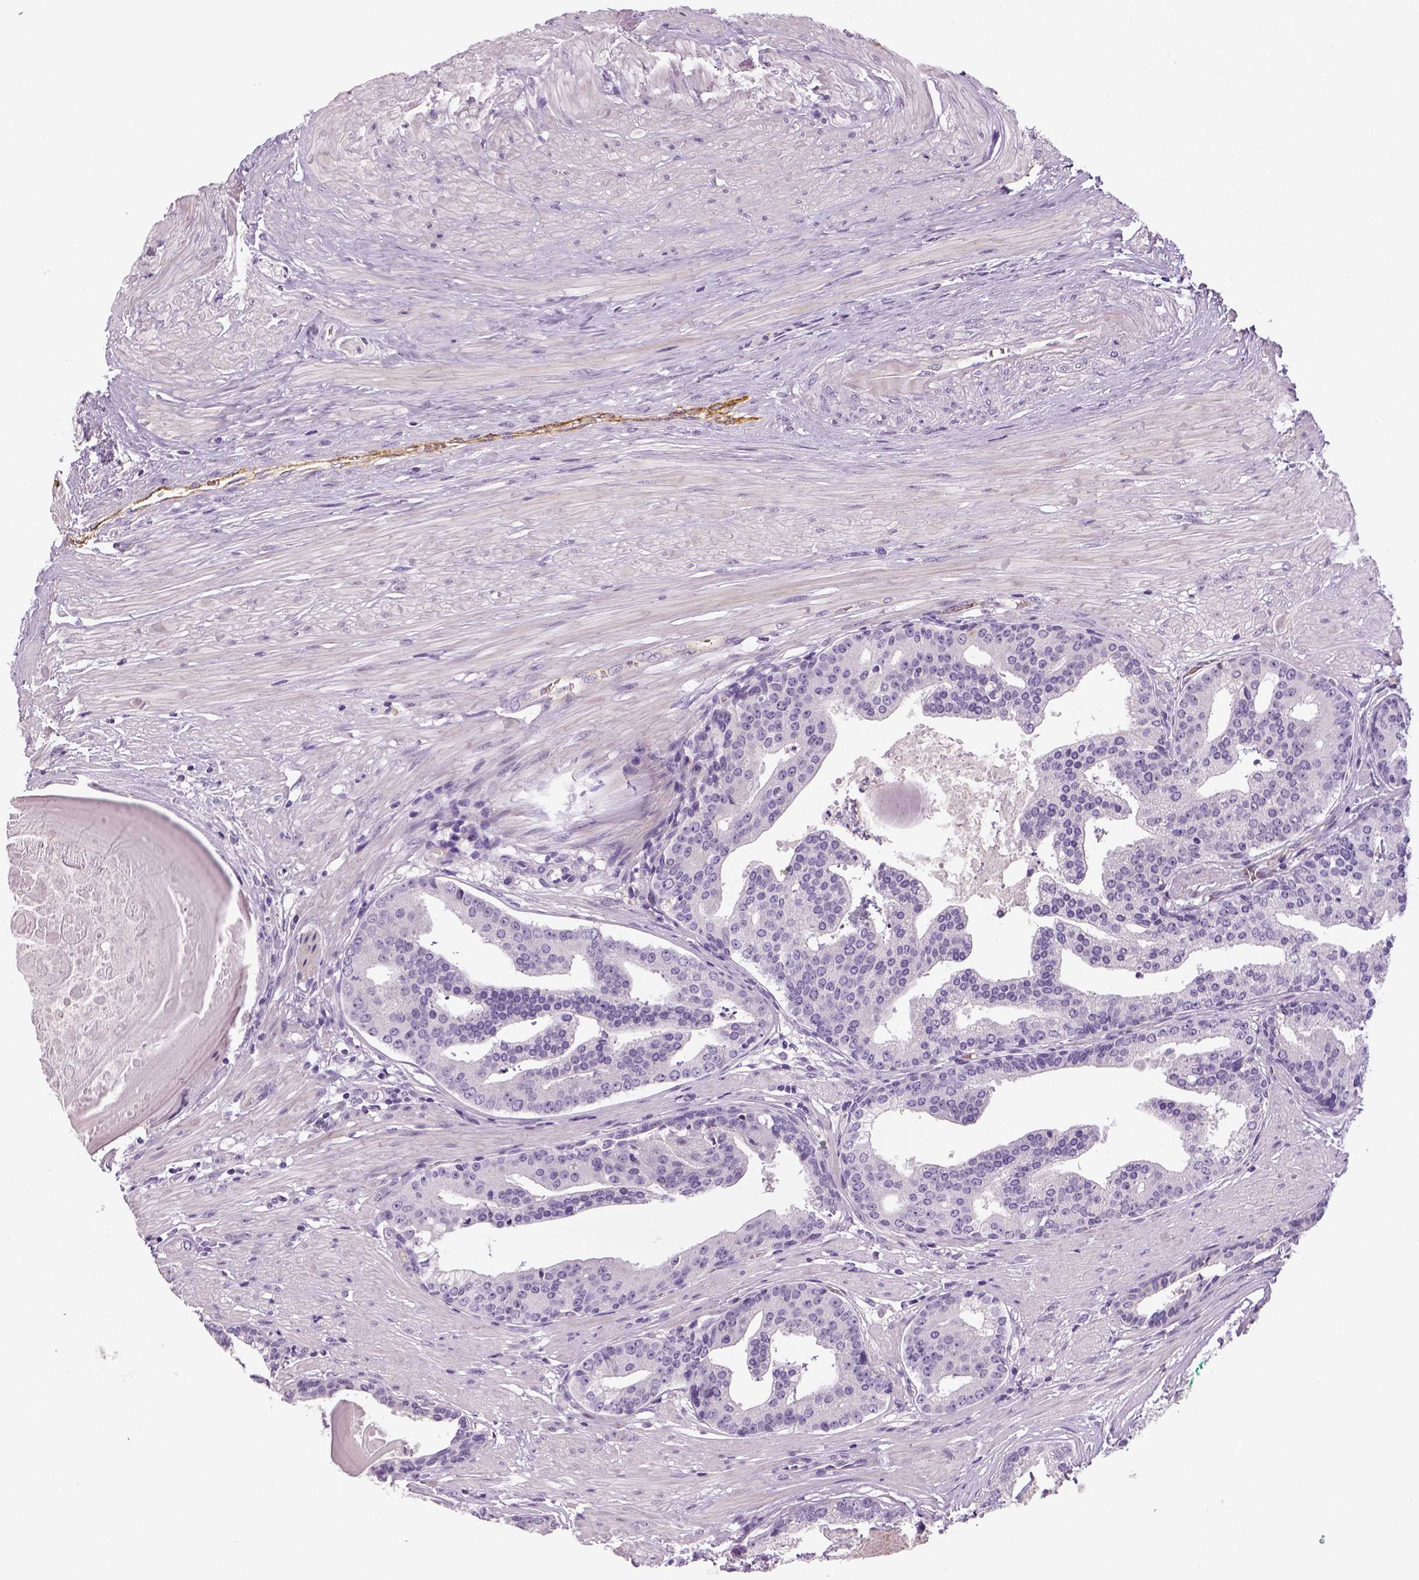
{"staining": {"intensity": "negative", "quantity": "none", "location": "none"}, "tissue": "prostate cancer", "cell_type": "Tumor cells", "image_type": "cancer", "snomed": [{"axis": "morphology", "description": "Adenocarcinoma, NOS"}, {"axis": "topography", "description": "Prostate and seminal vesicle, NOS"}, {"axis": "topography", "description": "Prostate"}], "caption": "This is an immunohistochemistry (IHC) micrograph of prostate cancer. There is no positivity in tumor cells.", "gene": "TSPAN7", "patient": {"sex": "male", "age": 44}}